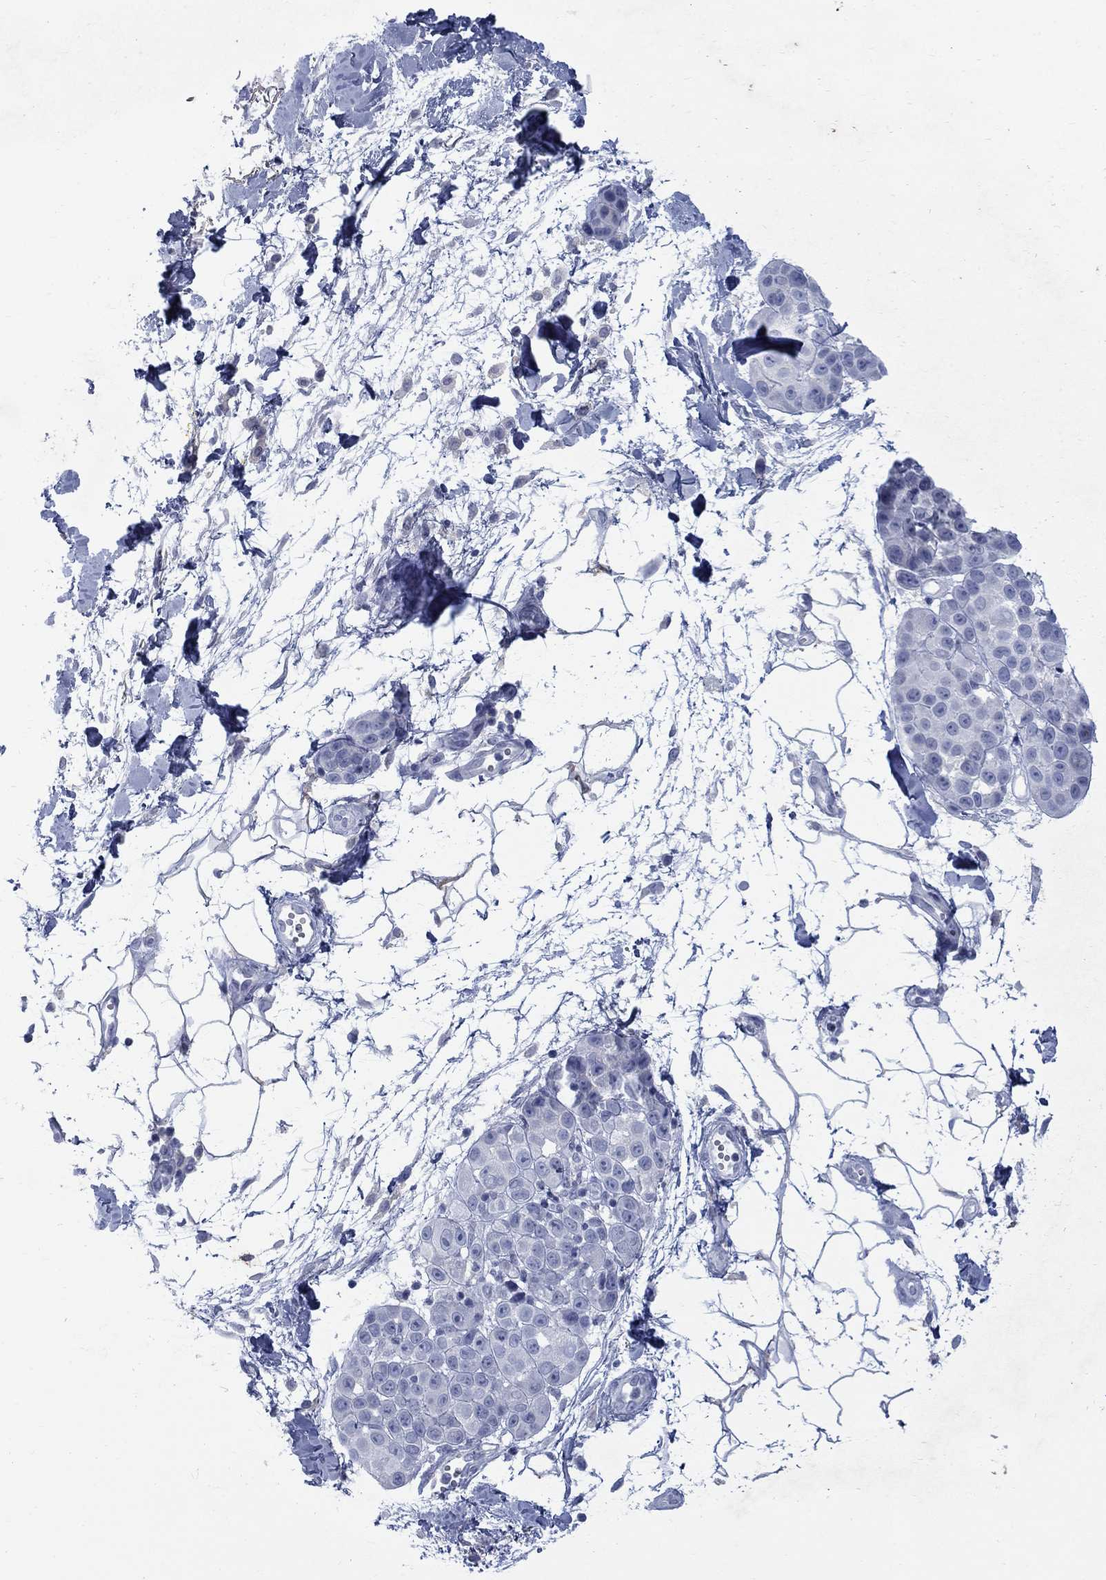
{"staining": {"intensity": "negative", "quantity": "none", "location": "none"}, "tissue": "melanoma", "cell_type": "Tumor cells", "image_type": "cancer", "snomed": [{"axis": "morphology", "description": "Malignant melanoma, NOS"}, {"axis": "topography", "description": "Skin"}], "caption": "Photomicrograph shows no protein staining in tumor cells of melanoma tissue.", "gene": "RFTN2", "patient": {"sex": "female", "age": 86}}